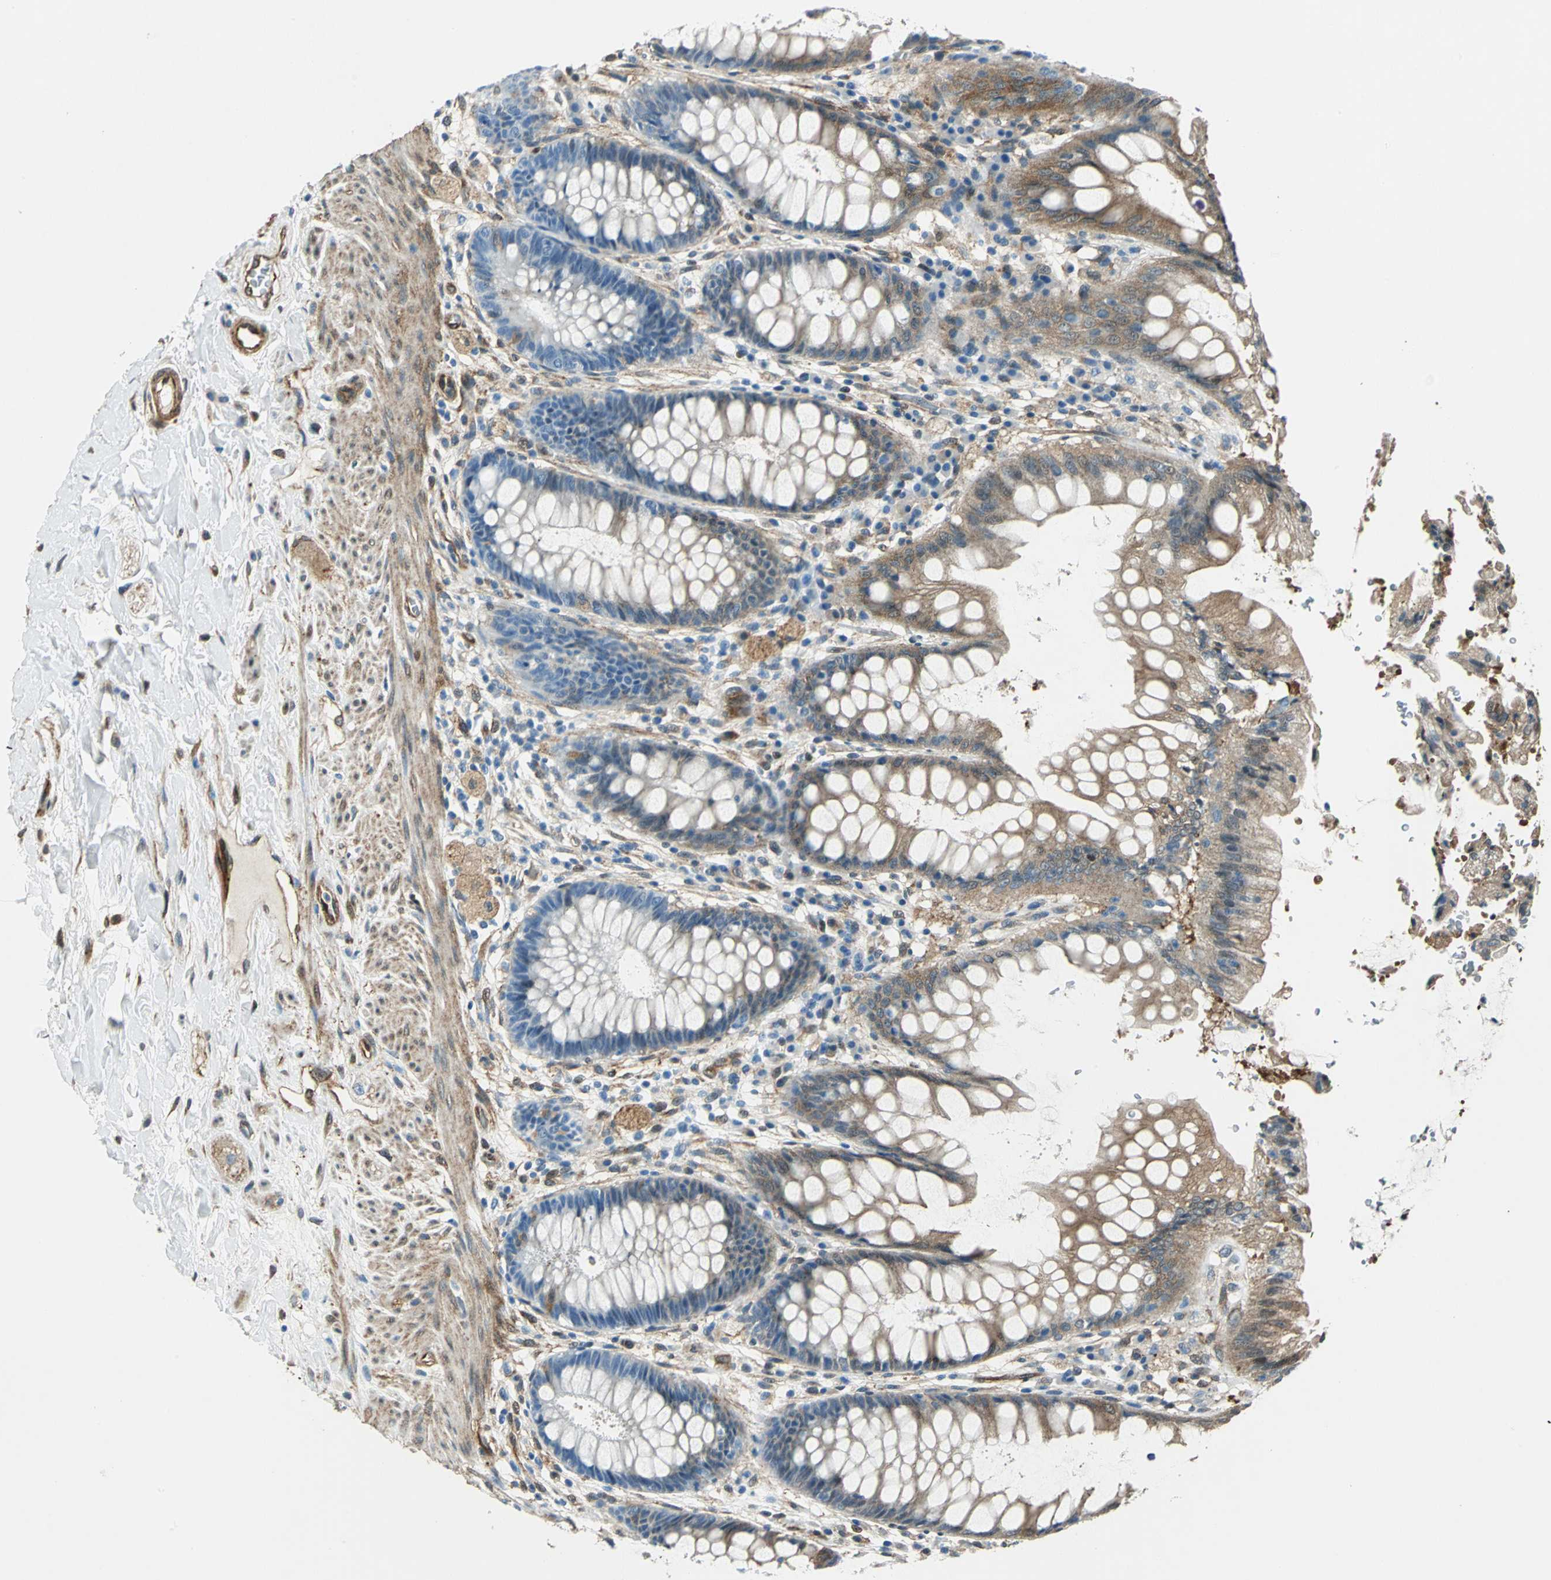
{"staining": {"intensity": "strong", "quantity": "25%-75%", "location": "cytoplasmic/membranous"}, "tissue": "rectum", "cell_type": "Glandular cells", "image_type": "normal", "snomed": [{"axis": "morphology", "description": "Normal tissue, NOS"}, {"axis": "topography", "description": "Rectum"}], "caption": "A brown stain shows strong cytoplasmic/membranous staining of a protein in glandular cells of unremarkable human rectum. (Brightfield microscopy of DAB IHC at high magnification).", "gene": "HSPB1", "patient": {"sex": "female", "age": 46}}